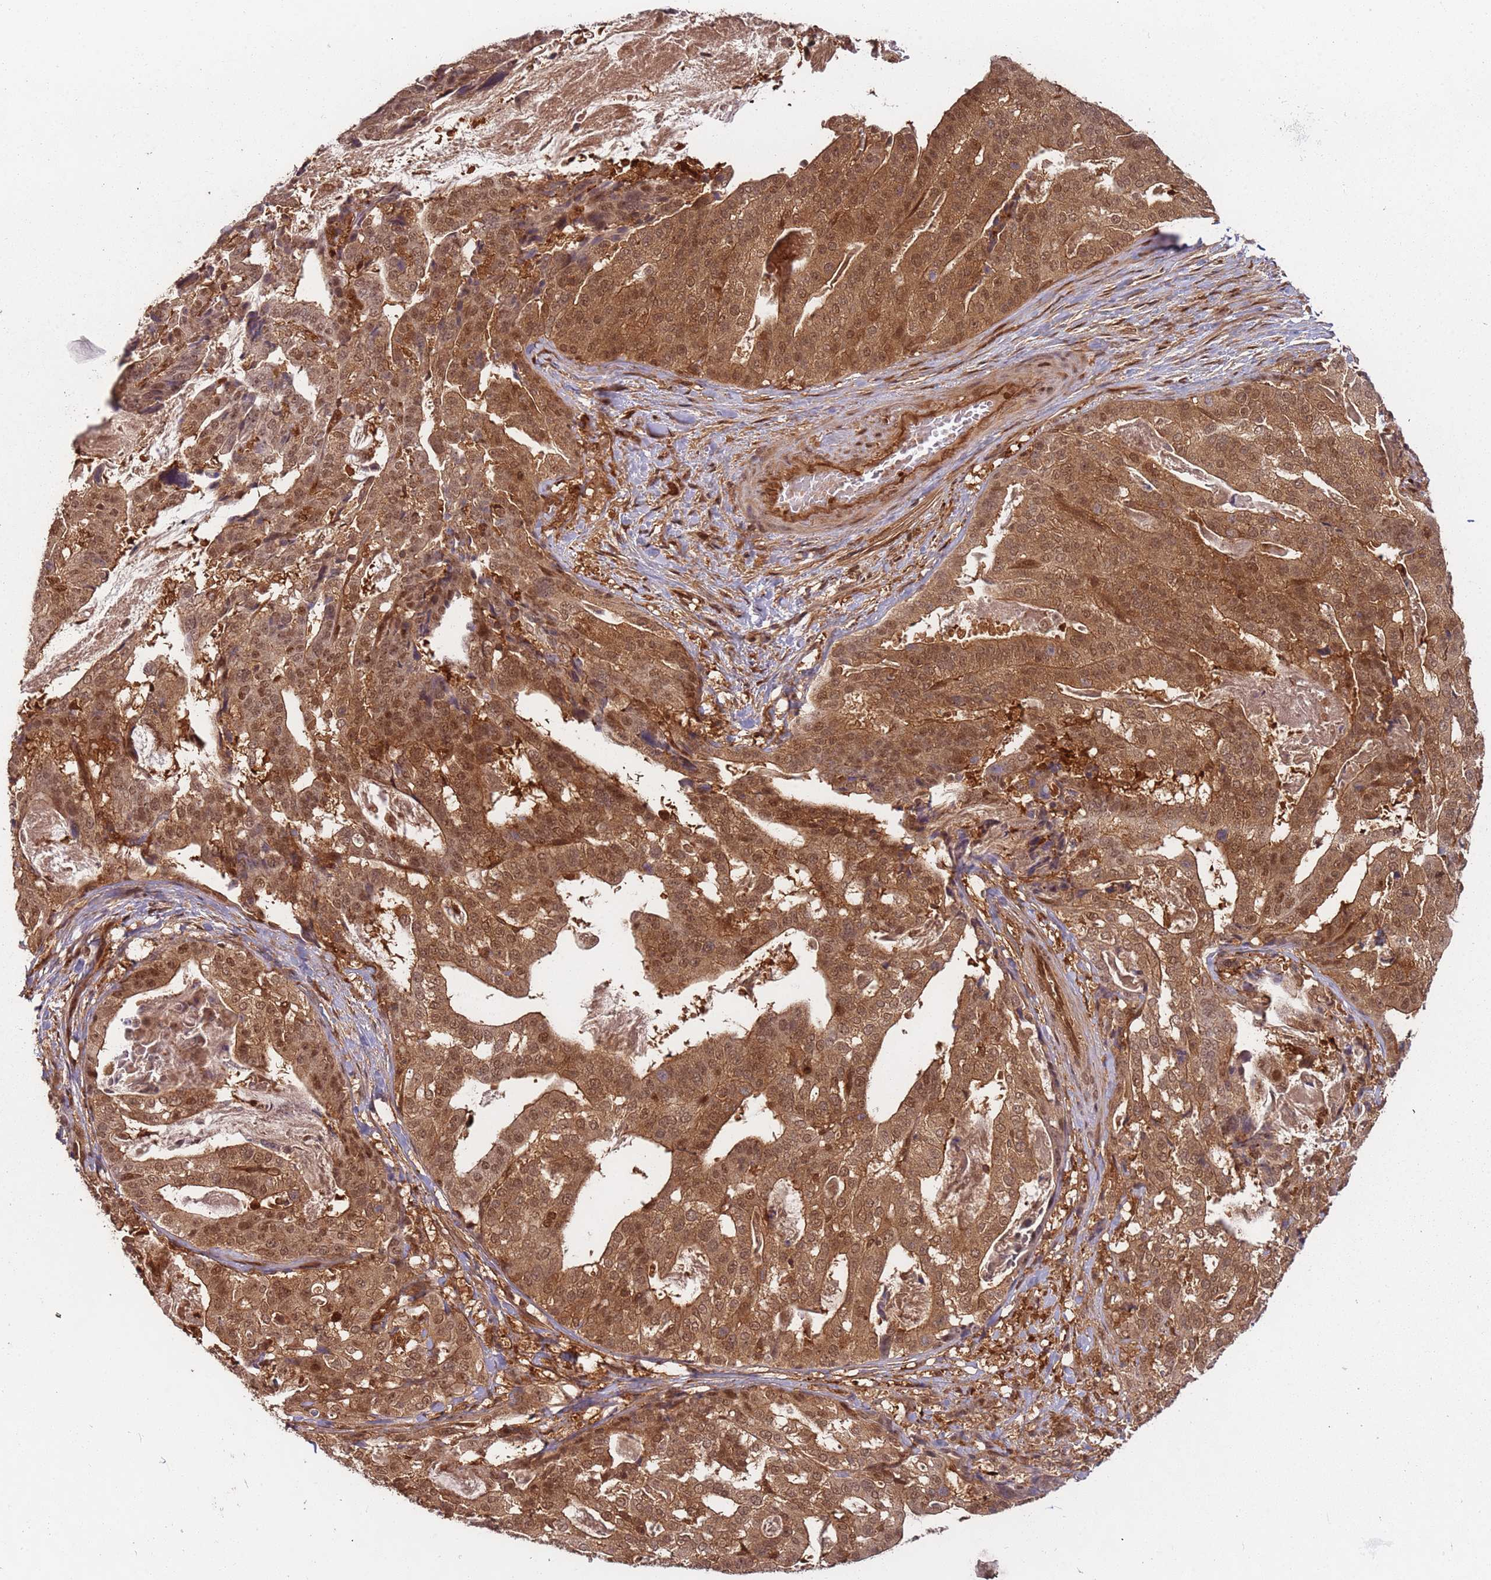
{"staining": {"intensity": "moderate", "quantity": ">75%", "location": "cytoplasmic/membranous,nuclear"}, "tissue": "stomach cancer", "cell_type": "Tumor cells", "image_type": "cancer", "snomed": [{"axis": "morphology", "description": "Adenocarcinoma, NOS"}, {"axis": "topography", "description": "Stomach"}], "caption": "Immunohistochemical staining of human stomach cancer displays medium levels of moderate cytoplasmic/membranous and nuclear protein positivity in approximately >75% of tumor cells. (DAB (3,3'-diaminobenzidine) IHC with brightfield microscopy, high magnification).", "gene": "PGLS", "patient": {"sex": "male", "age": 48}}